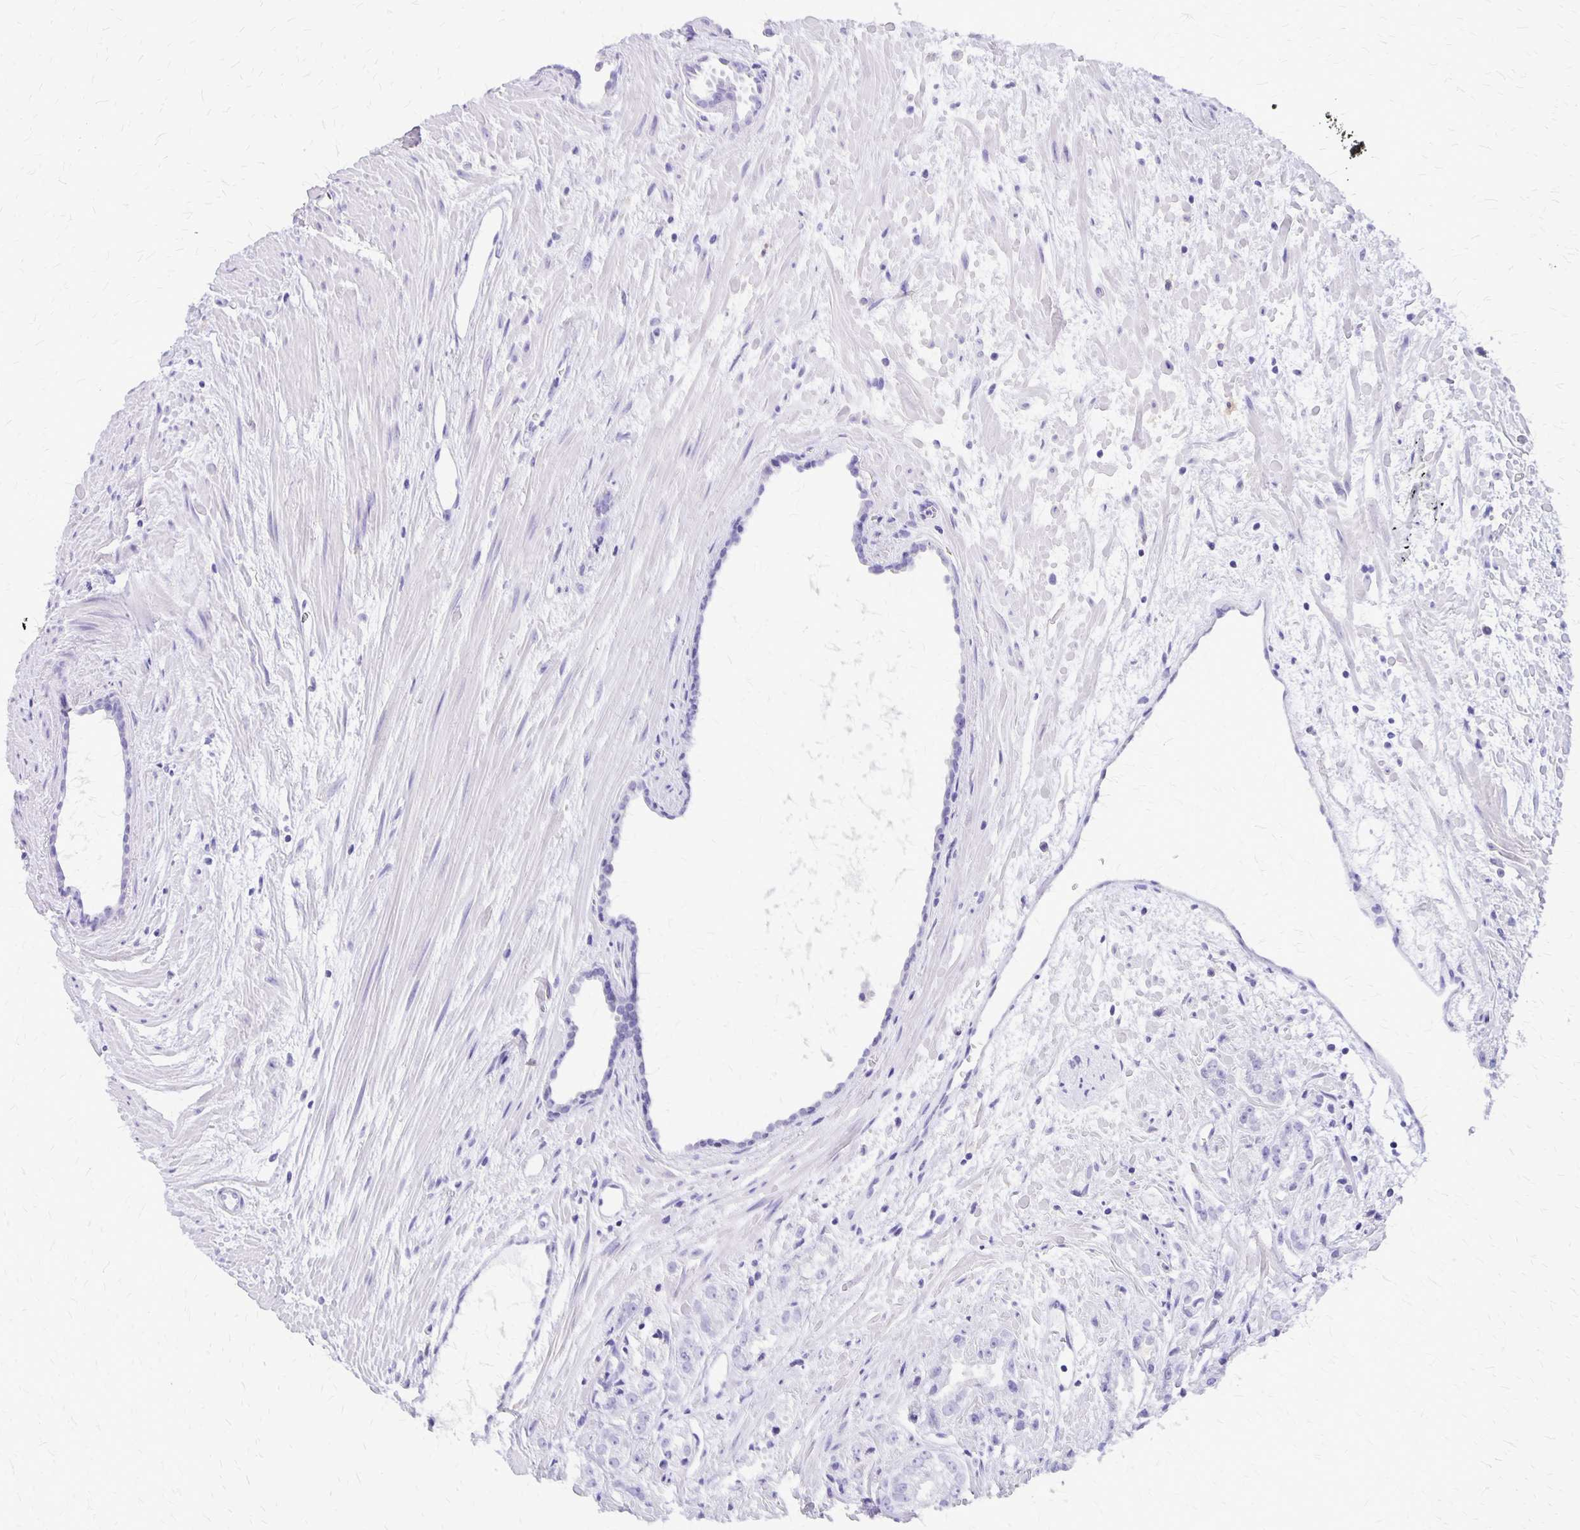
{"staining": {"intensity": "negative", "quantity": "none", "location": "none"}, "tissue": "prostate cancer", "cell_type": "Tumor cells", "image_type": "cancer", "snomed": [{"axis": "morphology", "description": "Adenocarcinoma, High grade"}, {"axis": "topography", "description": "Prostate"}], "caption": "Tumor cells show no significant protein positivity in prostate high-grade adenocarcinoma.", "gene": "SLC13A2", "patient": {"sex": "male", "age": 68}}